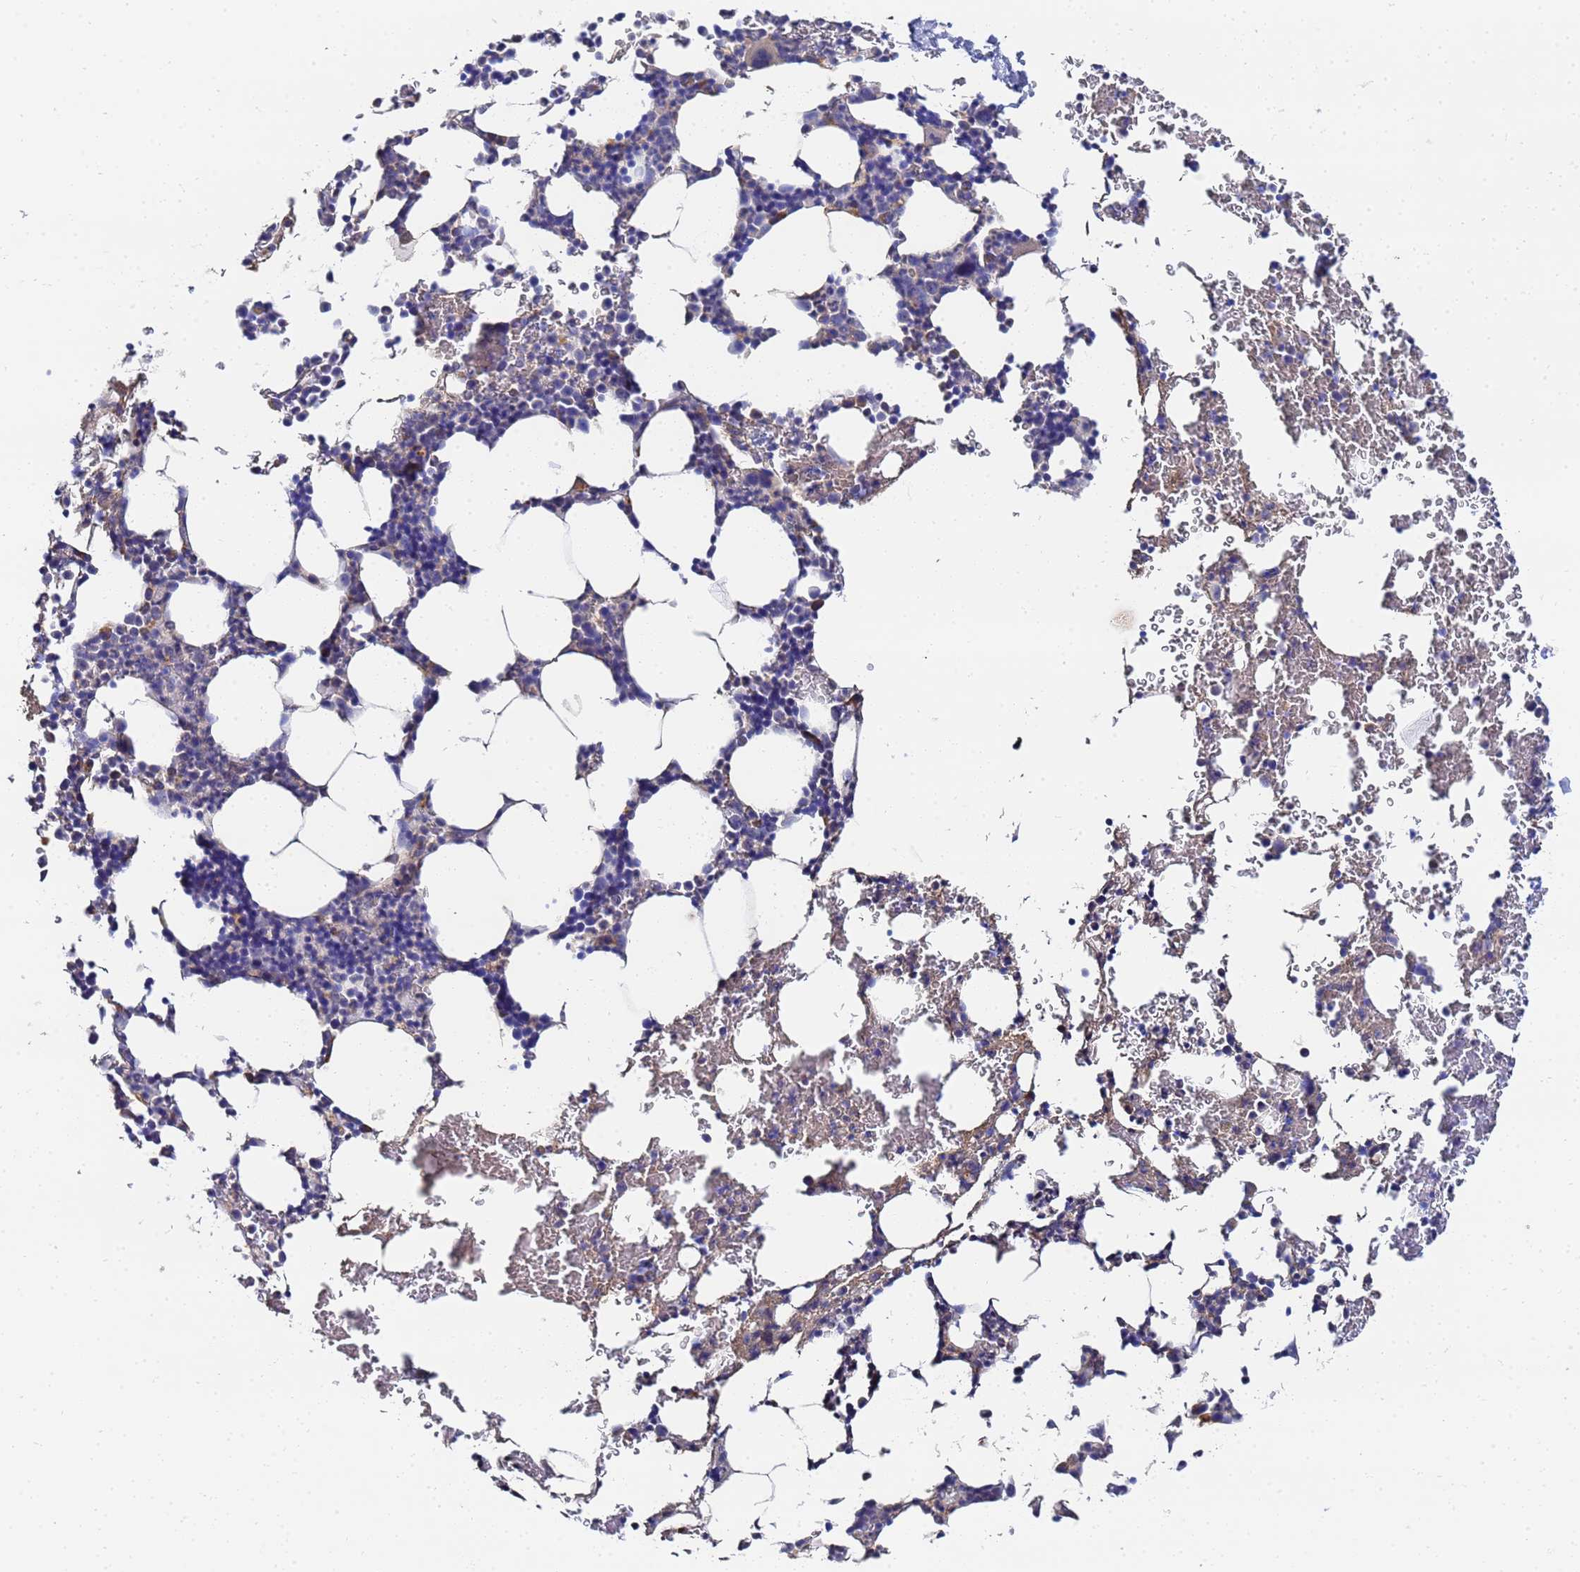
{"staining": {"intensity": "weak", "quantity": "<25%", "location": "cytoplasmic/membranous"}, "tissue": "bone marrow", "cell_type": "Hematopoietic cells", "image_type": "normal", "snomed": [{"axis": "morphology", "description": "Normal tissue, NOS"}, {"axis": "morphology", "description": "Inflammation, NOS"}, {"axis": "topography", "description": "Bone marrow"}], "caption": "A high-resolution micrograph shows immunohistochemistry staining of unremarkable bone marrow, which demonstrates no significant positivity in hematopoietic cells.", "gene": "TCP10L", "patient": {"sex": "male", "age": 41}}